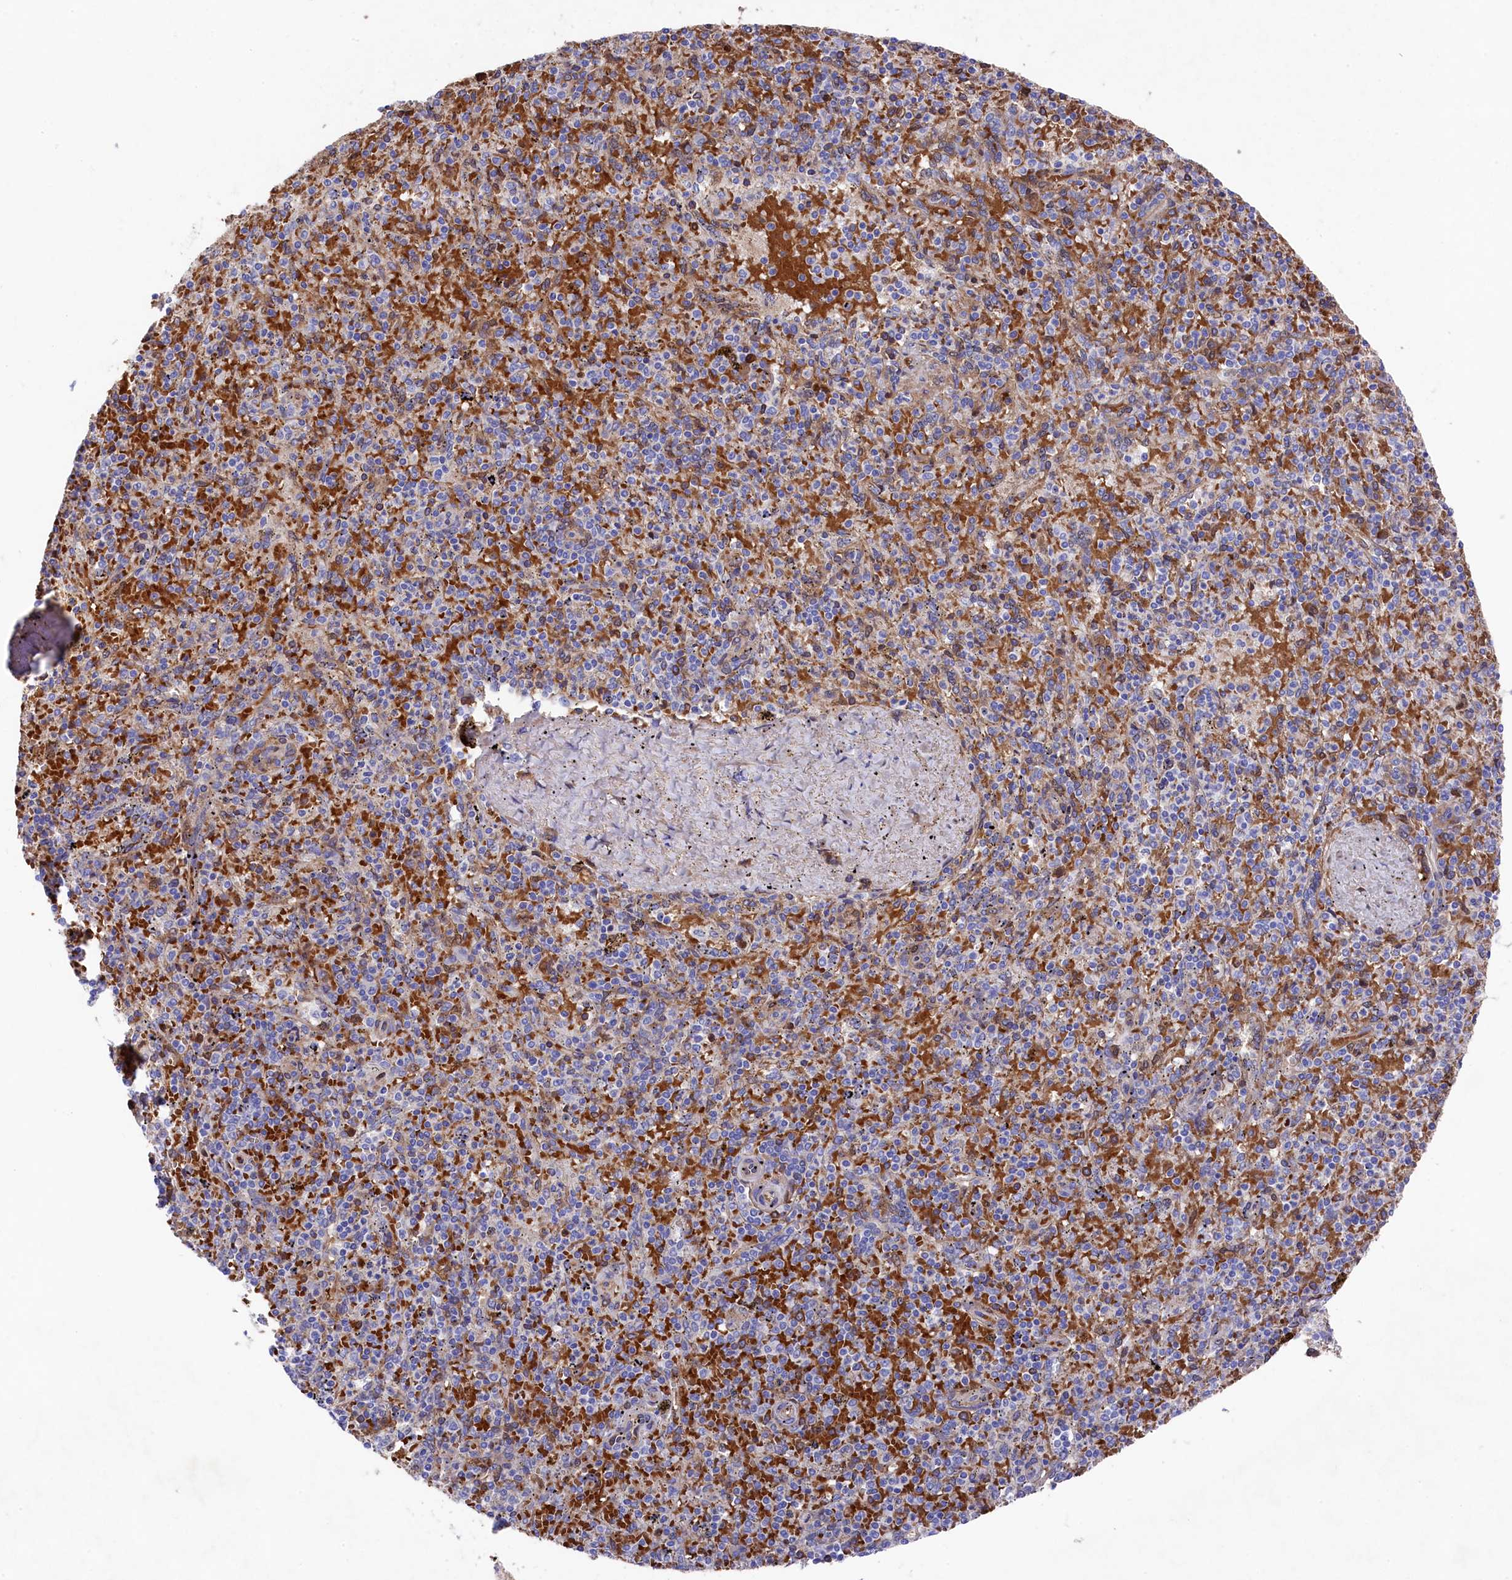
{"staining": {"intensity": "negative", "quantity": "none", "location": "none"}, "tissue": "spleen", "cell_type": "Cells in red pulp", "image_type": "normal", "snomed": [{"axis": "morphology", "description": "Normal tissue, NOS"}, {"axis": "topography", "description": "Spleen"}], "caption": "High magnification brightfield microscopy of normal spleen stained with DAB (brown) and counterstained with hematoxylin (blue): cells in red pulp show no significant staining. The staining is performed using DAB brown chromogen with nuclei counter-stained in using hematoxylin.", "gene": "LHFPL4", "patient": {"sex": "male", "age": 82}}